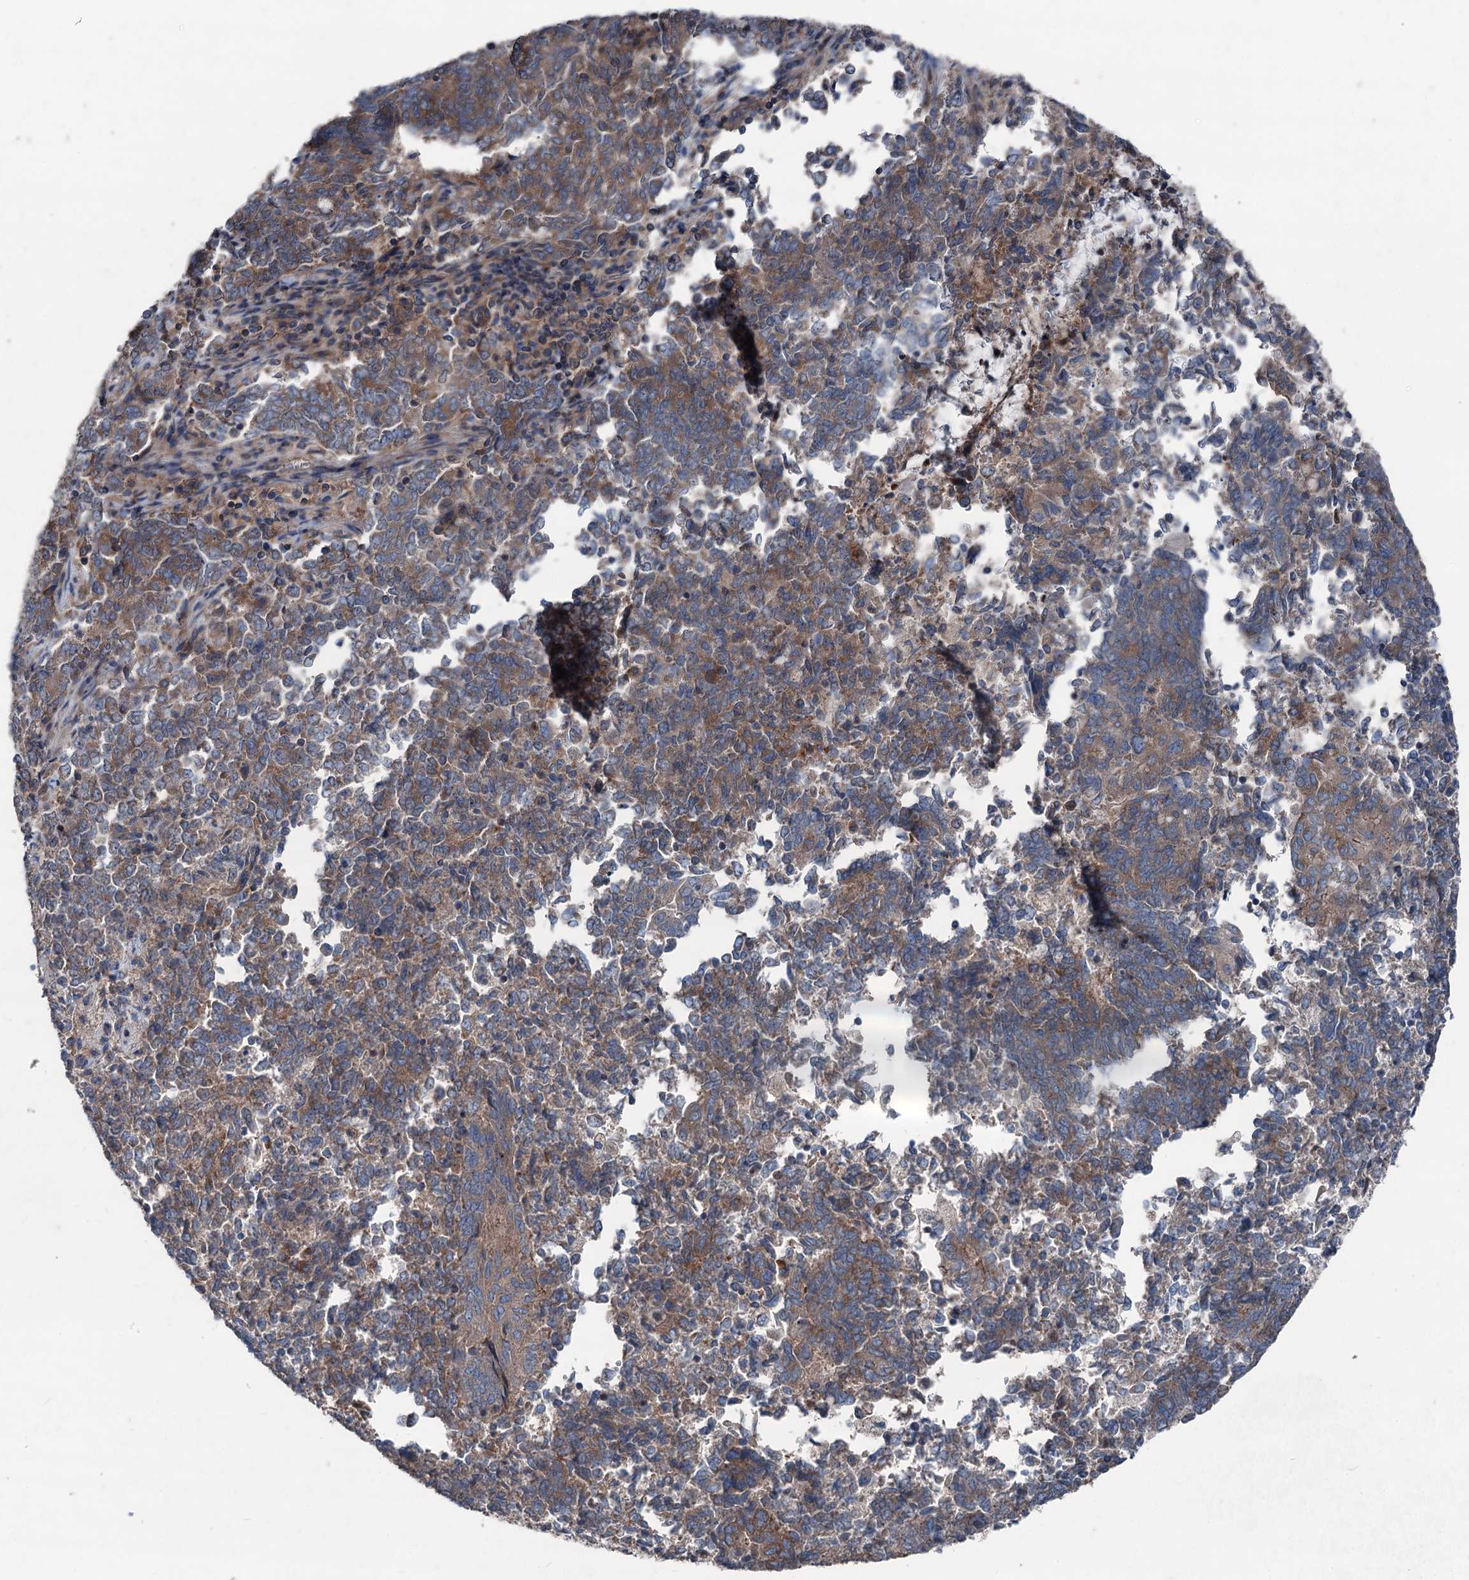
{"staining": {"intensity": "moderate", "quantity": ">75%", "location": "cytoplasmic/membranous"}, "tissue": "endometrial cancer", "cell_type": "Tumor cells", "image_type": "cancer", "snomed": [{"axis": "morphology", "description": "Adenocarcinoma, NOS"}, {"axis": "topography", "description": "Endometrium"}], "caption": "An image of endometrial cancer stained for a protein exhibits moderate cytoplasmic/membranous brown staining in tumor cells.", "gene": "RUFY1", "patient": {"sex": "female", "age": 80}}